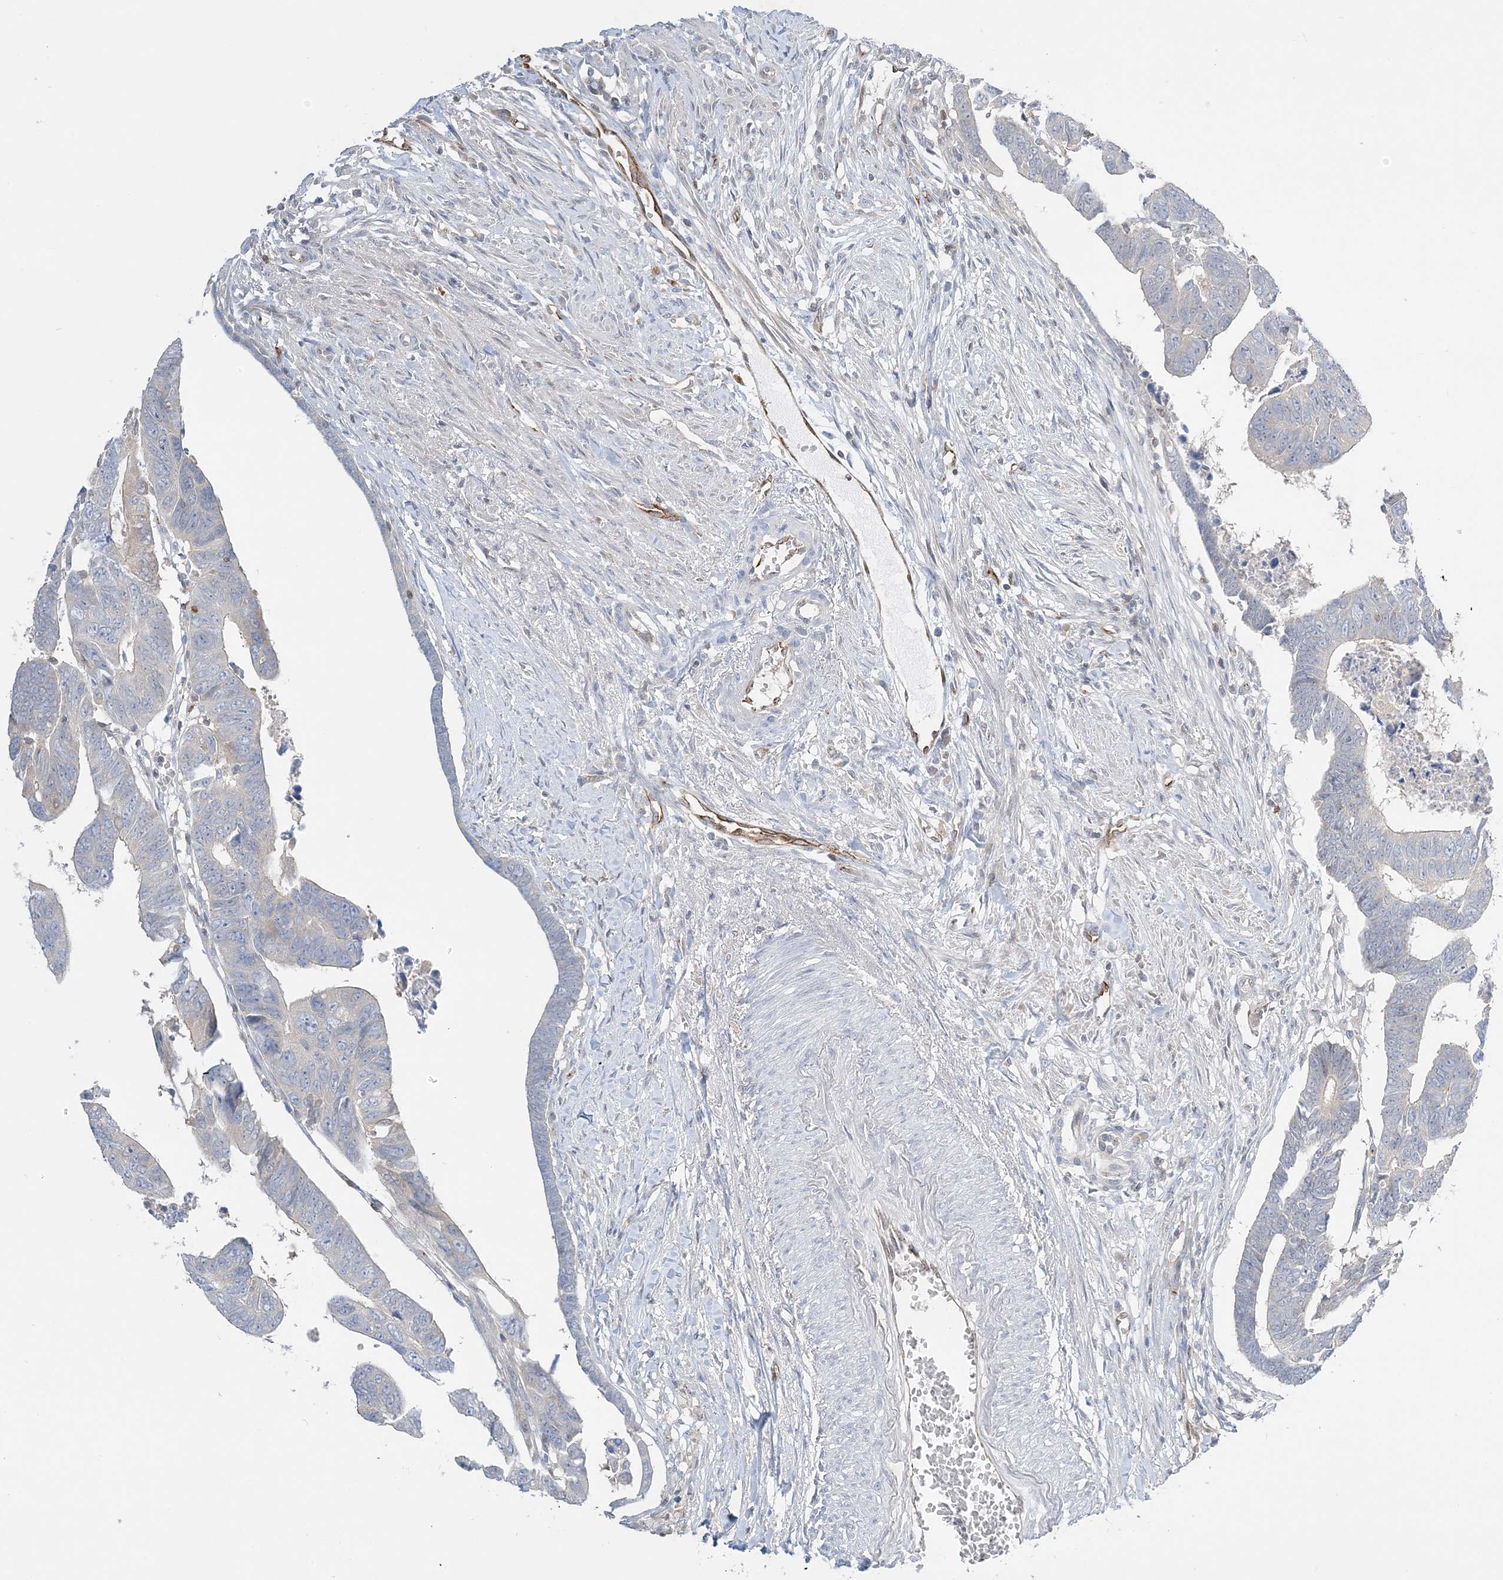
{"staining": {"intensity": "negative", "quantity": "none", "location": "none"}, "tissue": "colorectal cancer", "cell_type": "Tumor cells", "image_type": "cancer", "snomed": [{"axis": "morphology", "description": "Adenocarcinoma, NOS"}, {"axis": "topography", "description": "Rectum"}], "caption": "DAB (3,3'-diaminobenzidine) immunohistochemical staining of colorectal cancer exhibits no significant positivity in tumor cells.", "gene": "INPP1", "patient": {"sex": "female", "age": 65}}